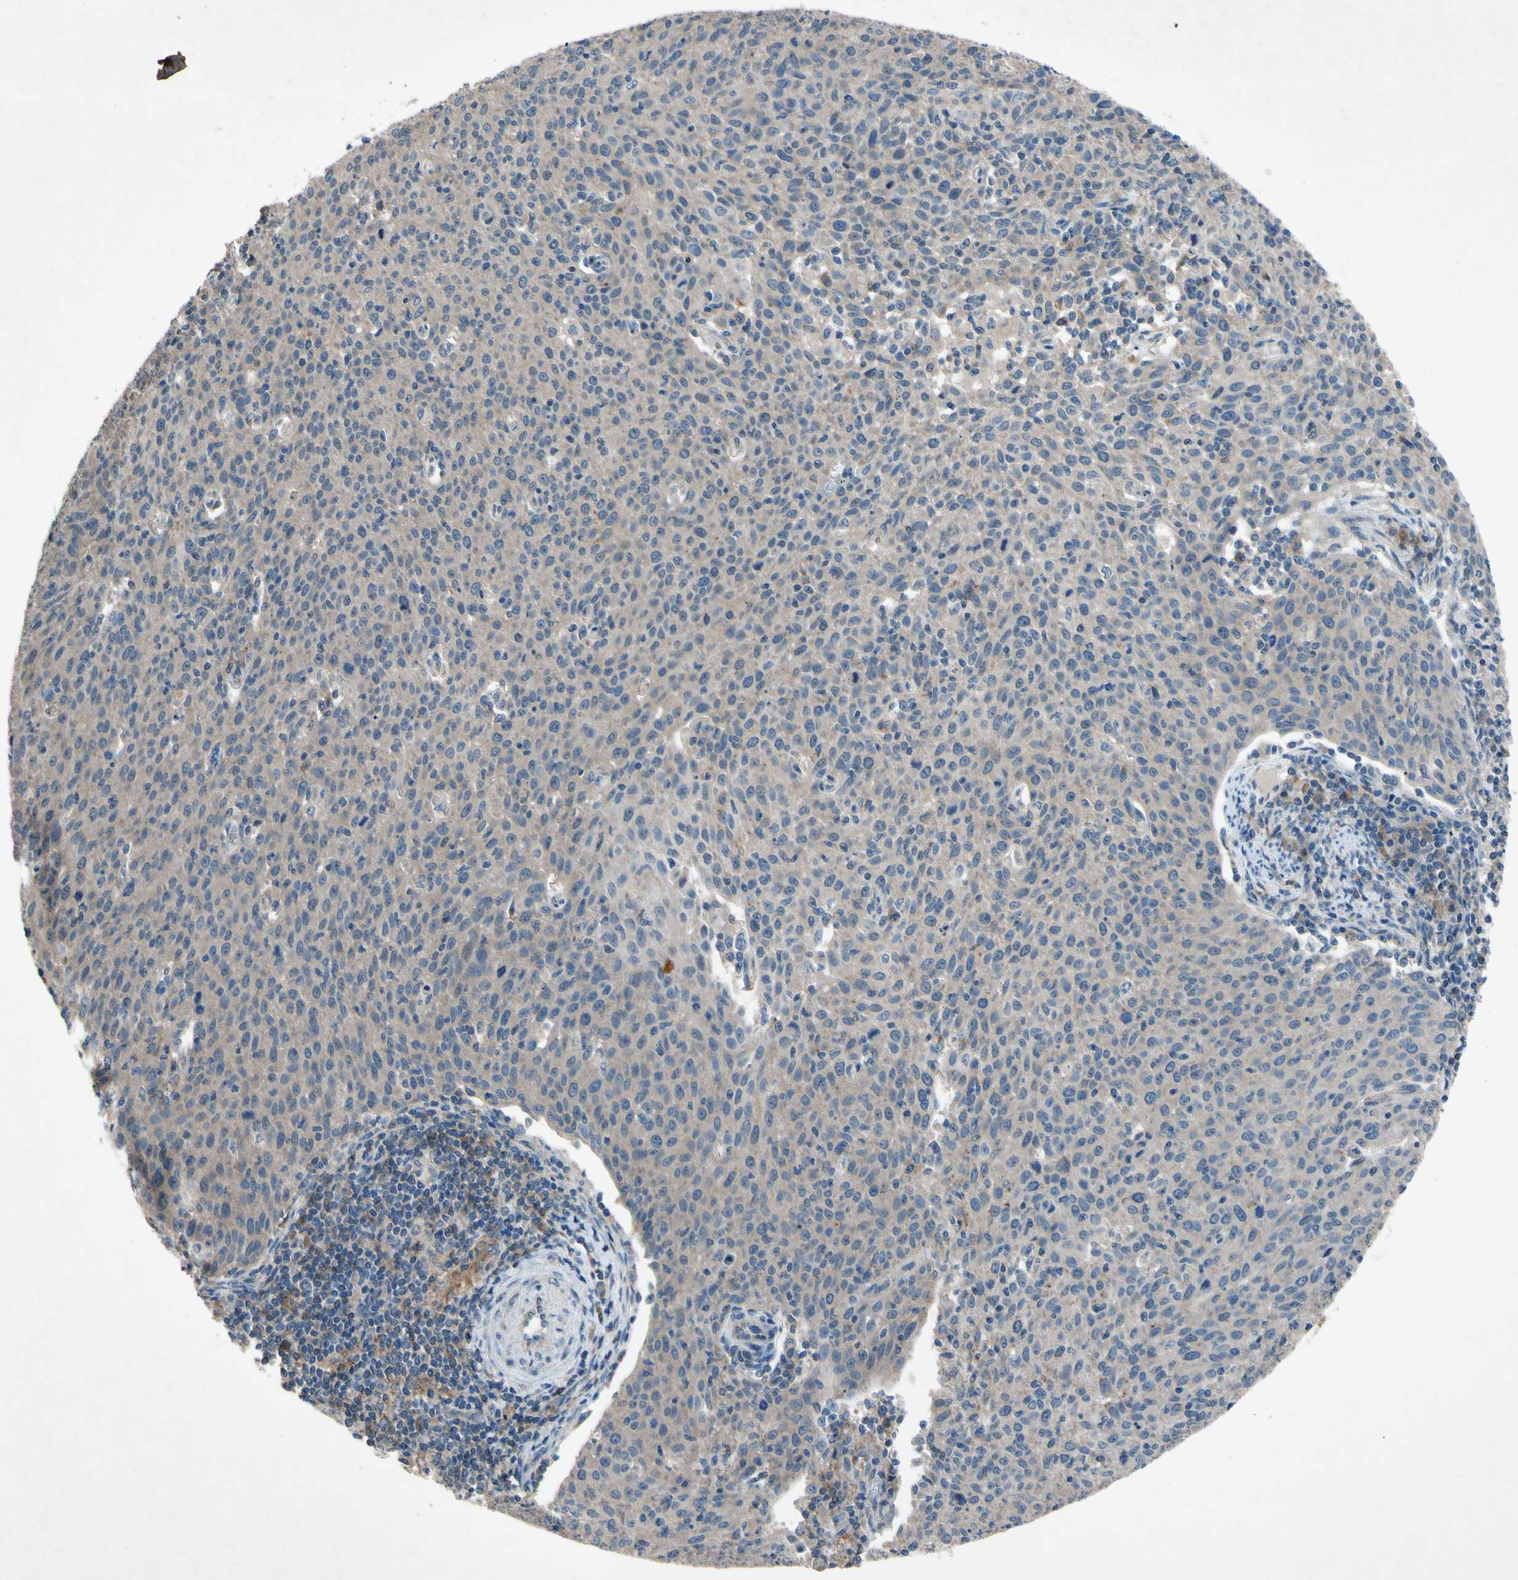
{"staining": {"intensity": "moderate", "quantity": ">75%", "location": "cytoplasmic/membranous"}, "tissue": "cervical cancer", "cell_type": "Tumor cells", "image_type": "cancer", "snomed": [{"axis": "morphology", "description": "Squamous cell carcinoma, NOS"}, {"axis": "topography", "description": "Cervix"}], "caption": "Immunohistochemistry image of neoplastic tissue: cervical cancer stained using immunohistochemistry (IHC) exhibits medium levels of moderate protein expression localized specifically in the cytoplasmic/membranous of tumor cells, appearing as a cytoplasmic/membranous brown color.", "gene": "HILPDA", "patient": {"sex": "female", "age": 38}}